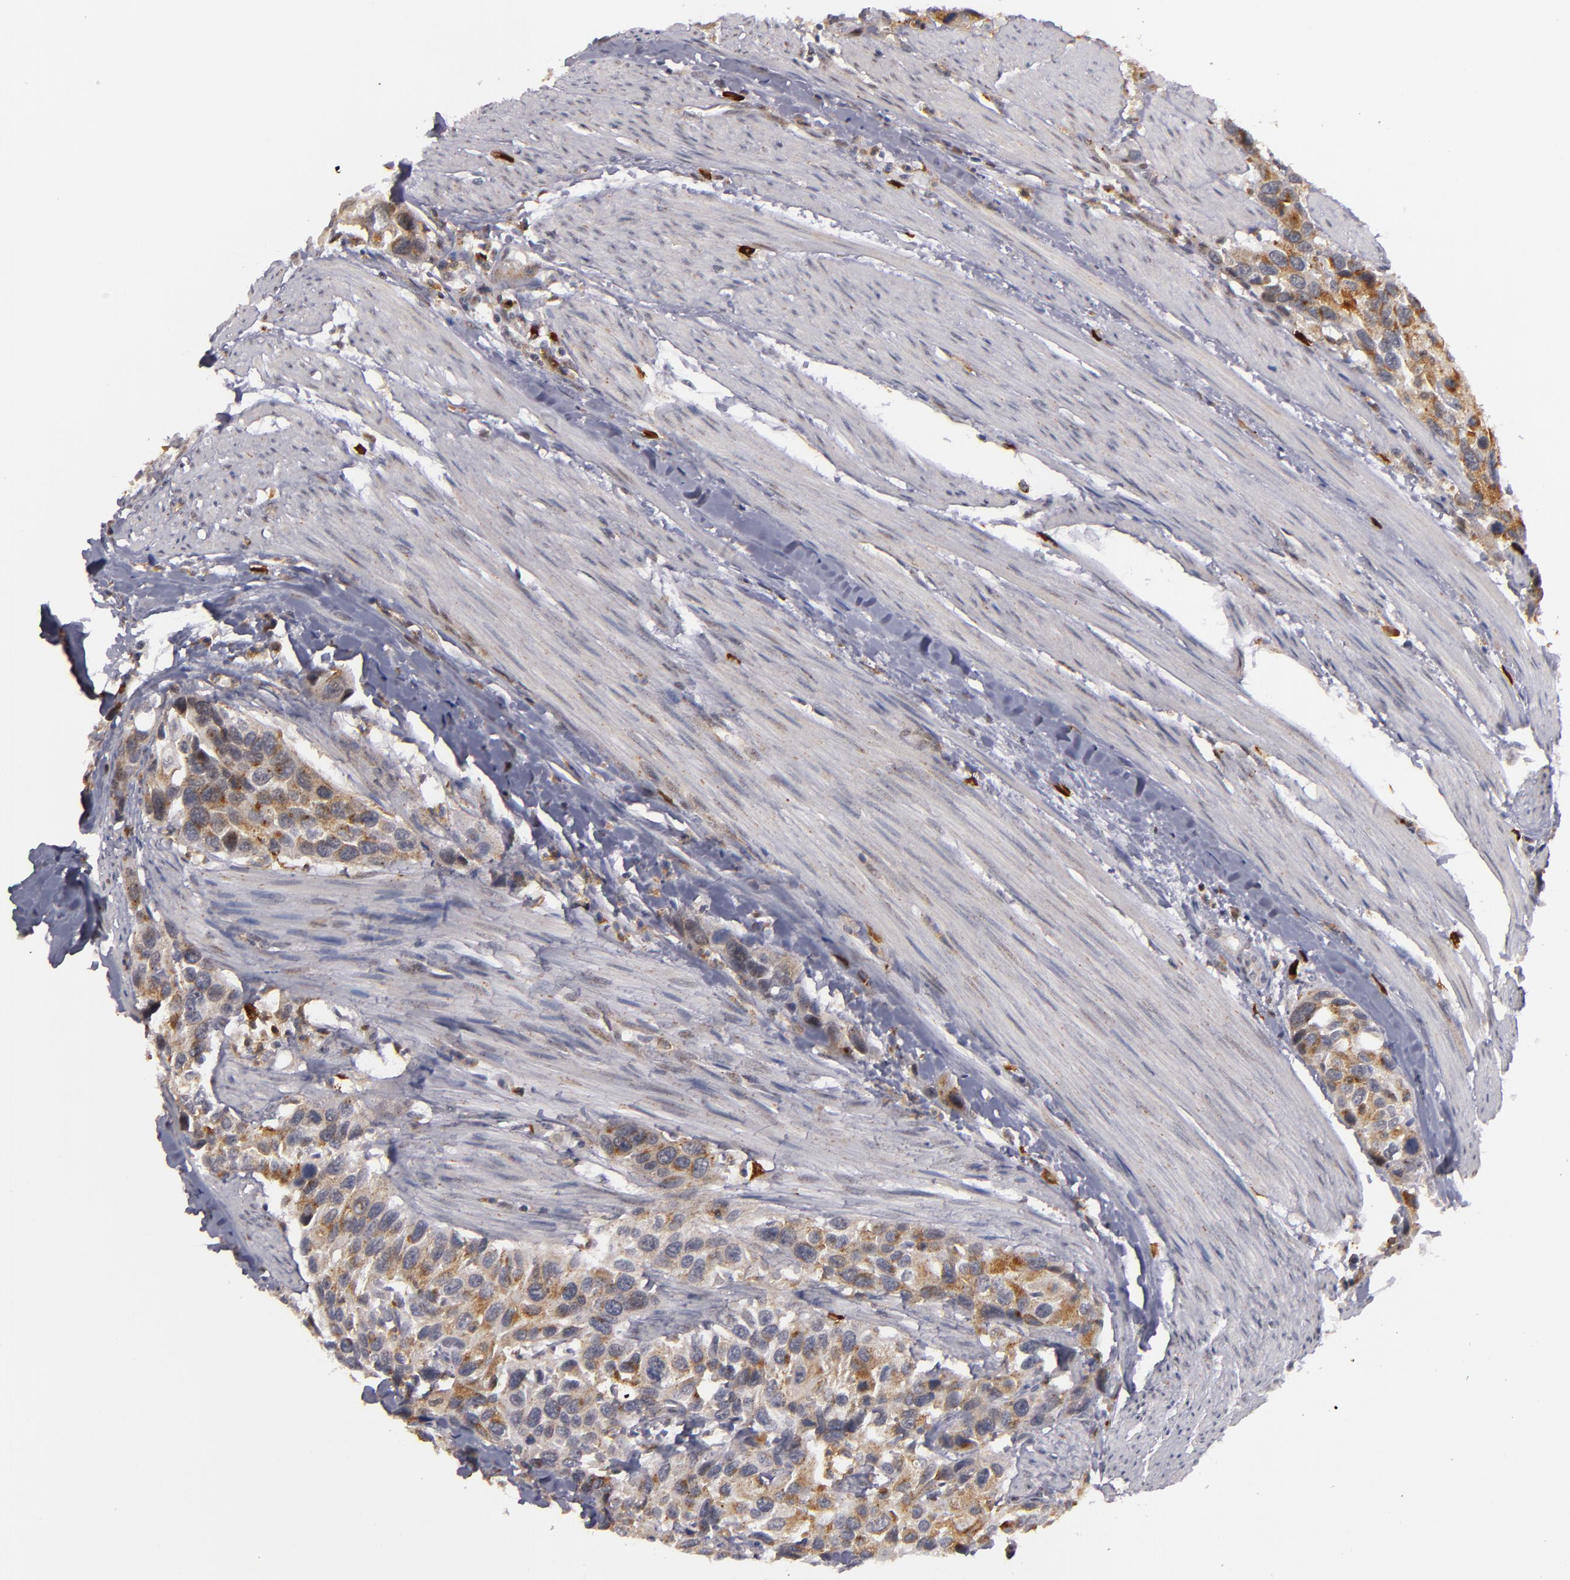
{"staining": {"intensity": "moderate", "quantity": "25%-75%", "location": "cytoplasmic/membranous"}, "tissue": "urothelial cancer", "cell_type": "Tumor cells", "image_type": "cancer", "snomed": [{"axis": "morphology", "description": "Urothelial carcinoma, High grade"}, {"axis": "topography", "description": "Urinary bladder"}], "caption": "The image shows staining of urothelial cancer, revealing moderate cytoplasmic/membranous protein expression (brown color) within tumor cells. (Brightfield microscopy of DAB IHC at high magnification).", "gene": "STX3", "patient": {"sex": "male", "age": 66}}